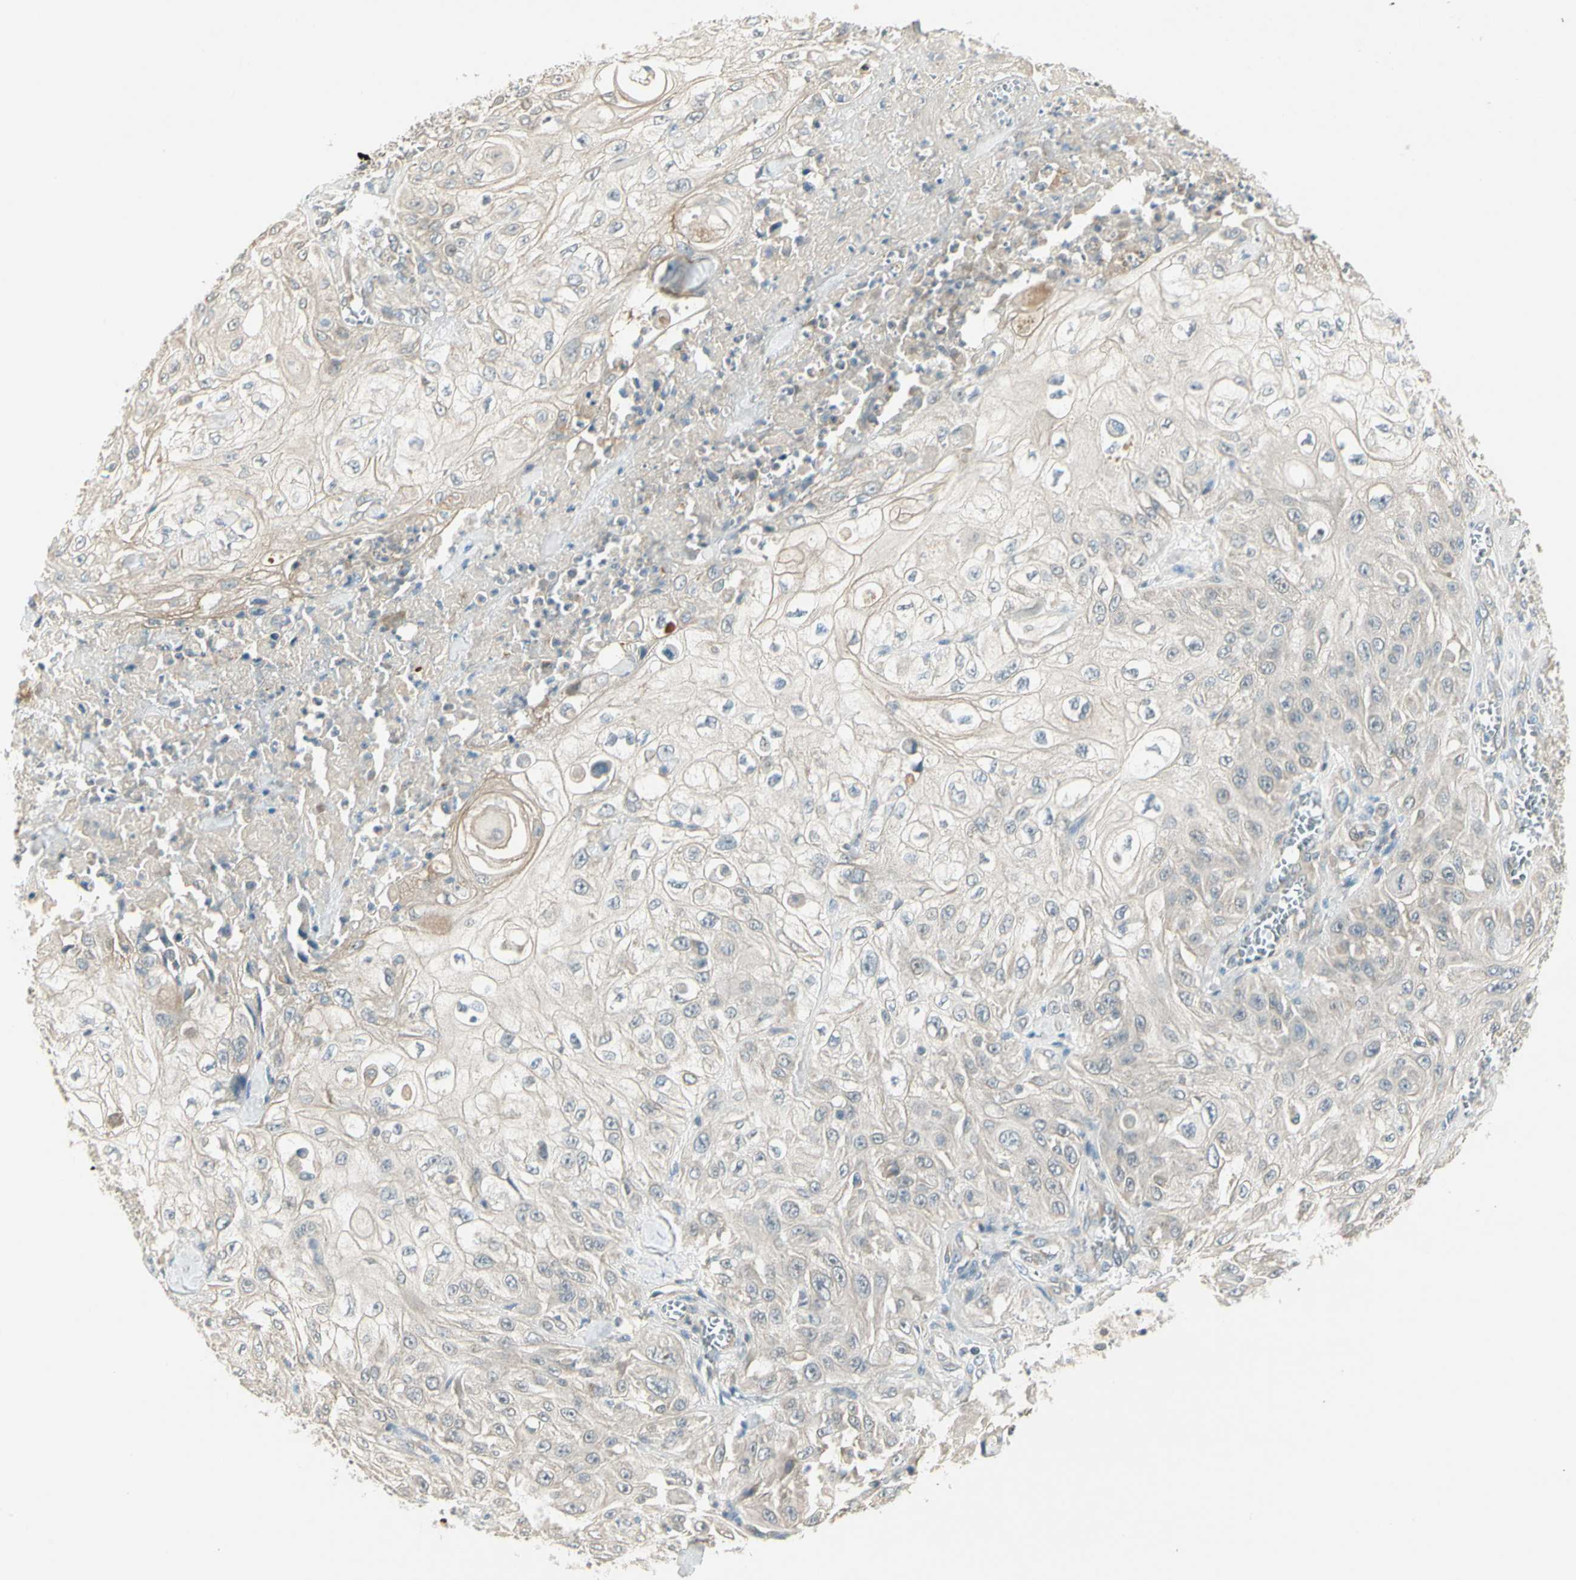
{"staining": {"intensity": "negative", "quantity": "none", "location": "none"}, "tissue": "skin cancer", "cell_type": "Tumor cells", "image_type": "cancer", "snomed": [{"axis": "morphology", "description": "Squamous cell carcinoma, NOS"}, {"axis": "morphology", "description": "Squamous cell carcinoma, metastatic, NOS"}, {"axis": "topography", "description": "Skin"}, {"axis": "topography", "description": "Lymph node"}], "caption": "Tumor cells are negative for protein expression in human skin cancer.", "gene": "PCDHB15", "patient": {"sex": "male", "age": 75}}